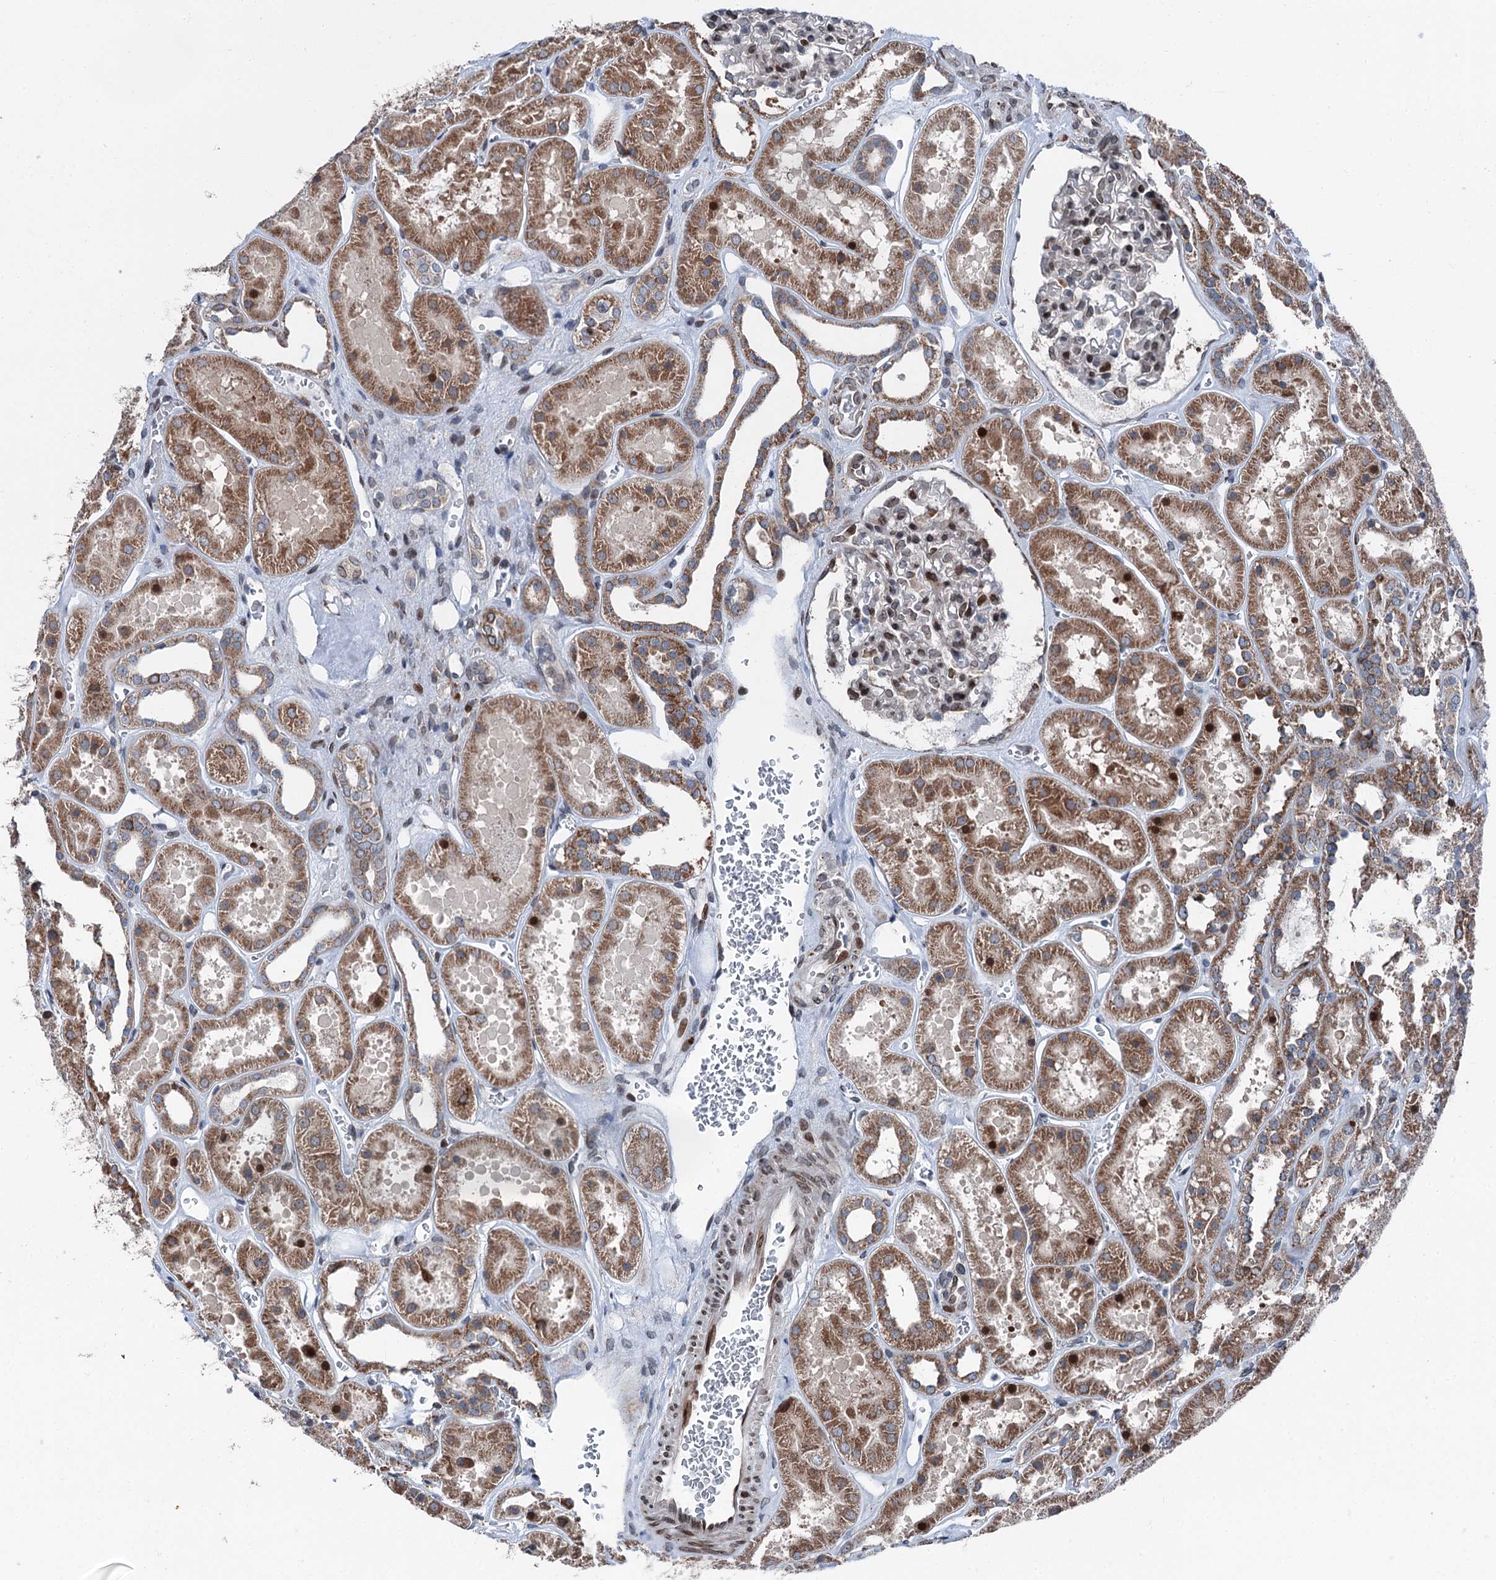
{"staining": {"intensity": "moderate", "quantity": "25%-75%", "location": "nuclear"}, "tissue": "kidney", "cell_type": "Cells in glomeruli", "image_type": "normal", "snomed": [{"axis": "morphology", "description": "Normal tissue, NOS"}, {"axis": "topography", "description": "Kidney"}], "caption": "A micrograph of kidney stained for a protein shows moderate nuclear brown staining in cells in glomeruli. (DAB = brown stain, brightfield microscopy at high magnification).", "gene": "MRPL14", "patient": {"sex": "female", "age": 41}}